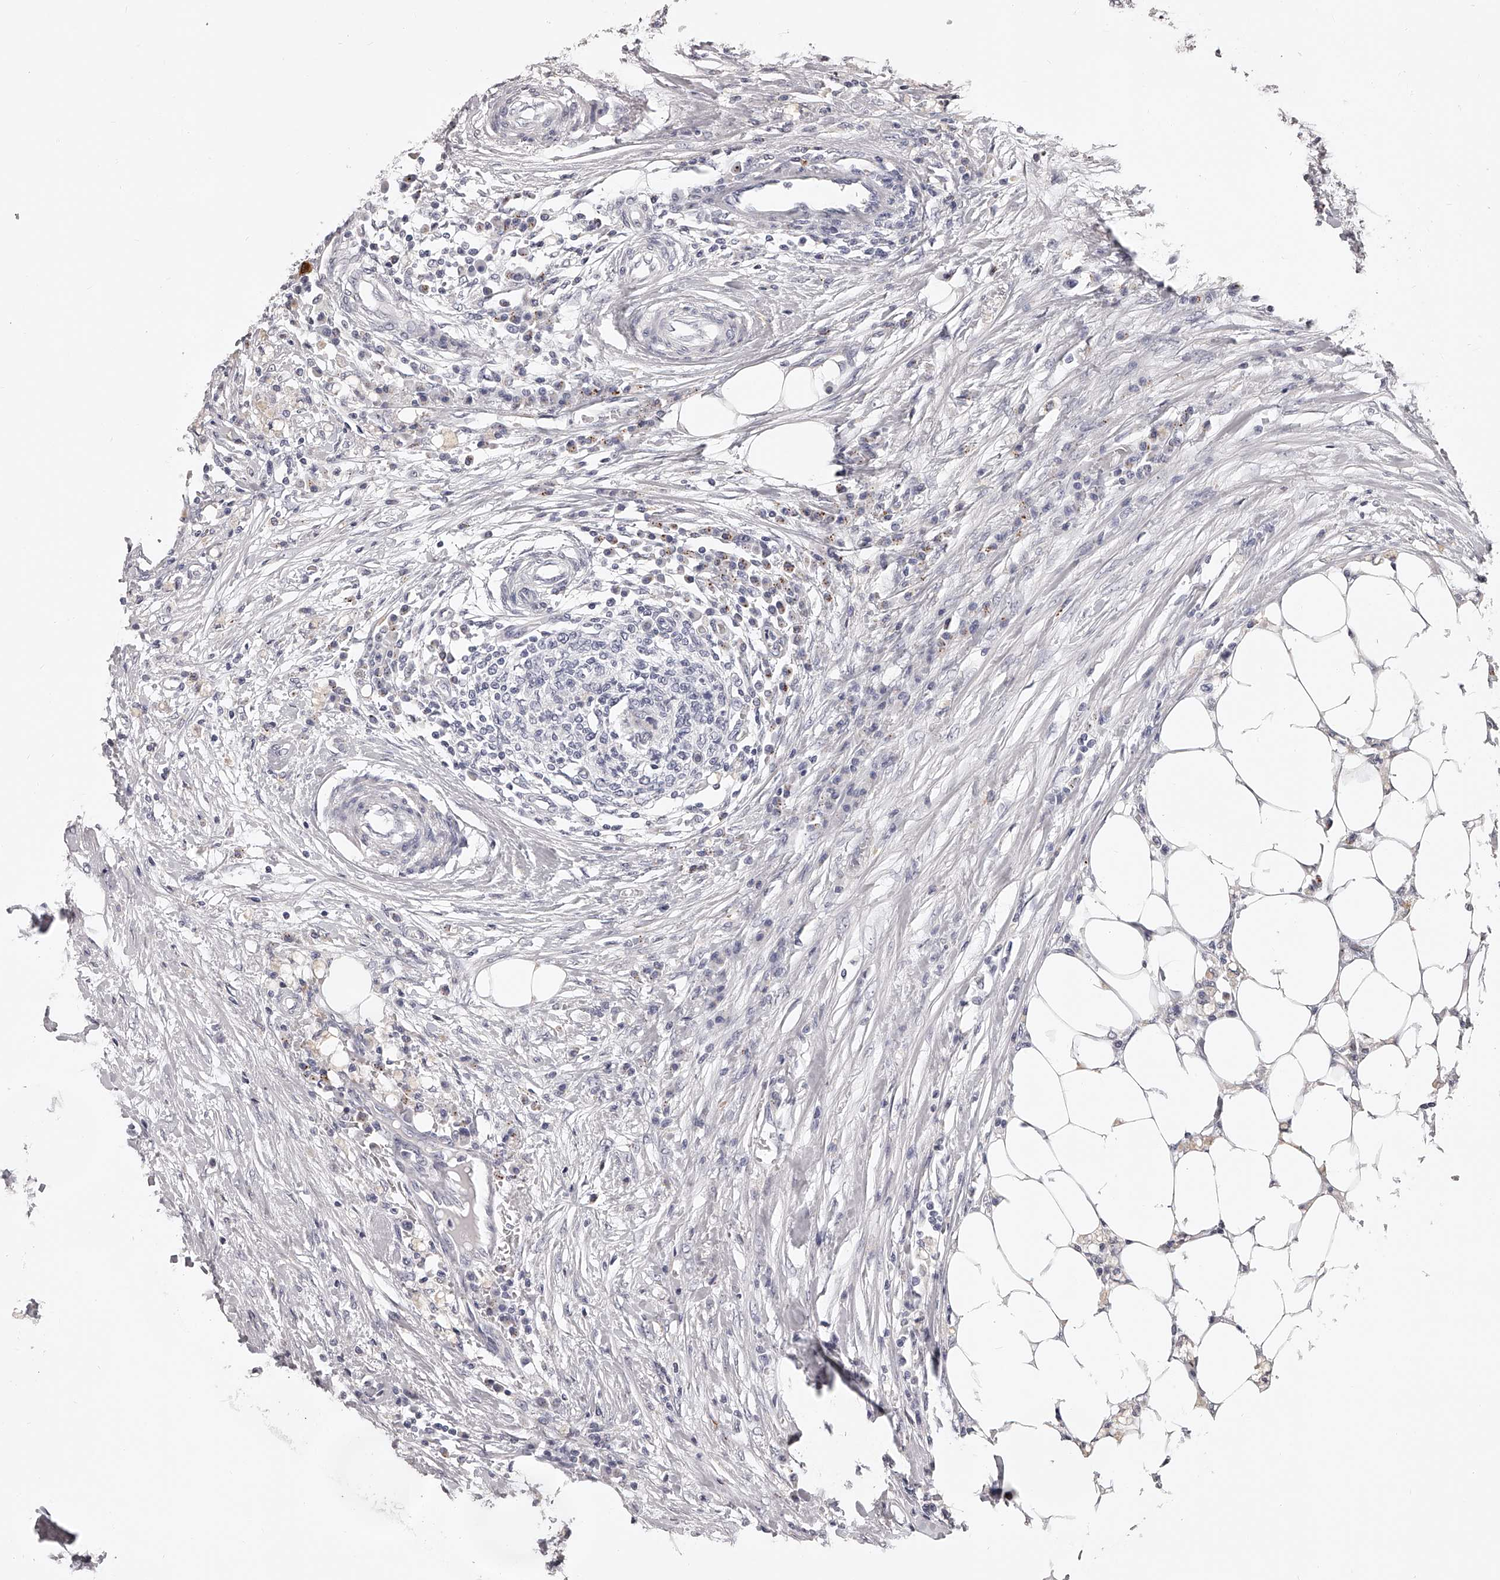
{"staining": {"intensity": "negative", "quantity": "none", "location": "none"}, "tissue": "colorectal cancer", "cell_type": "Tumor cells", "image_type": "cancer", "snomed": [{"axis": "morphology", "description": "Adenocarcinoma, NOS"}, {"axis": "topography", "description": "Colon"}], "caption": "Immunohistochemistry photomicrograph of human colorectal cancer stained for a protein (brown), which exhibits no staining in tumor cells.", "gene": "DMRT1", "patient": {"sex": "male", "age": 71}}